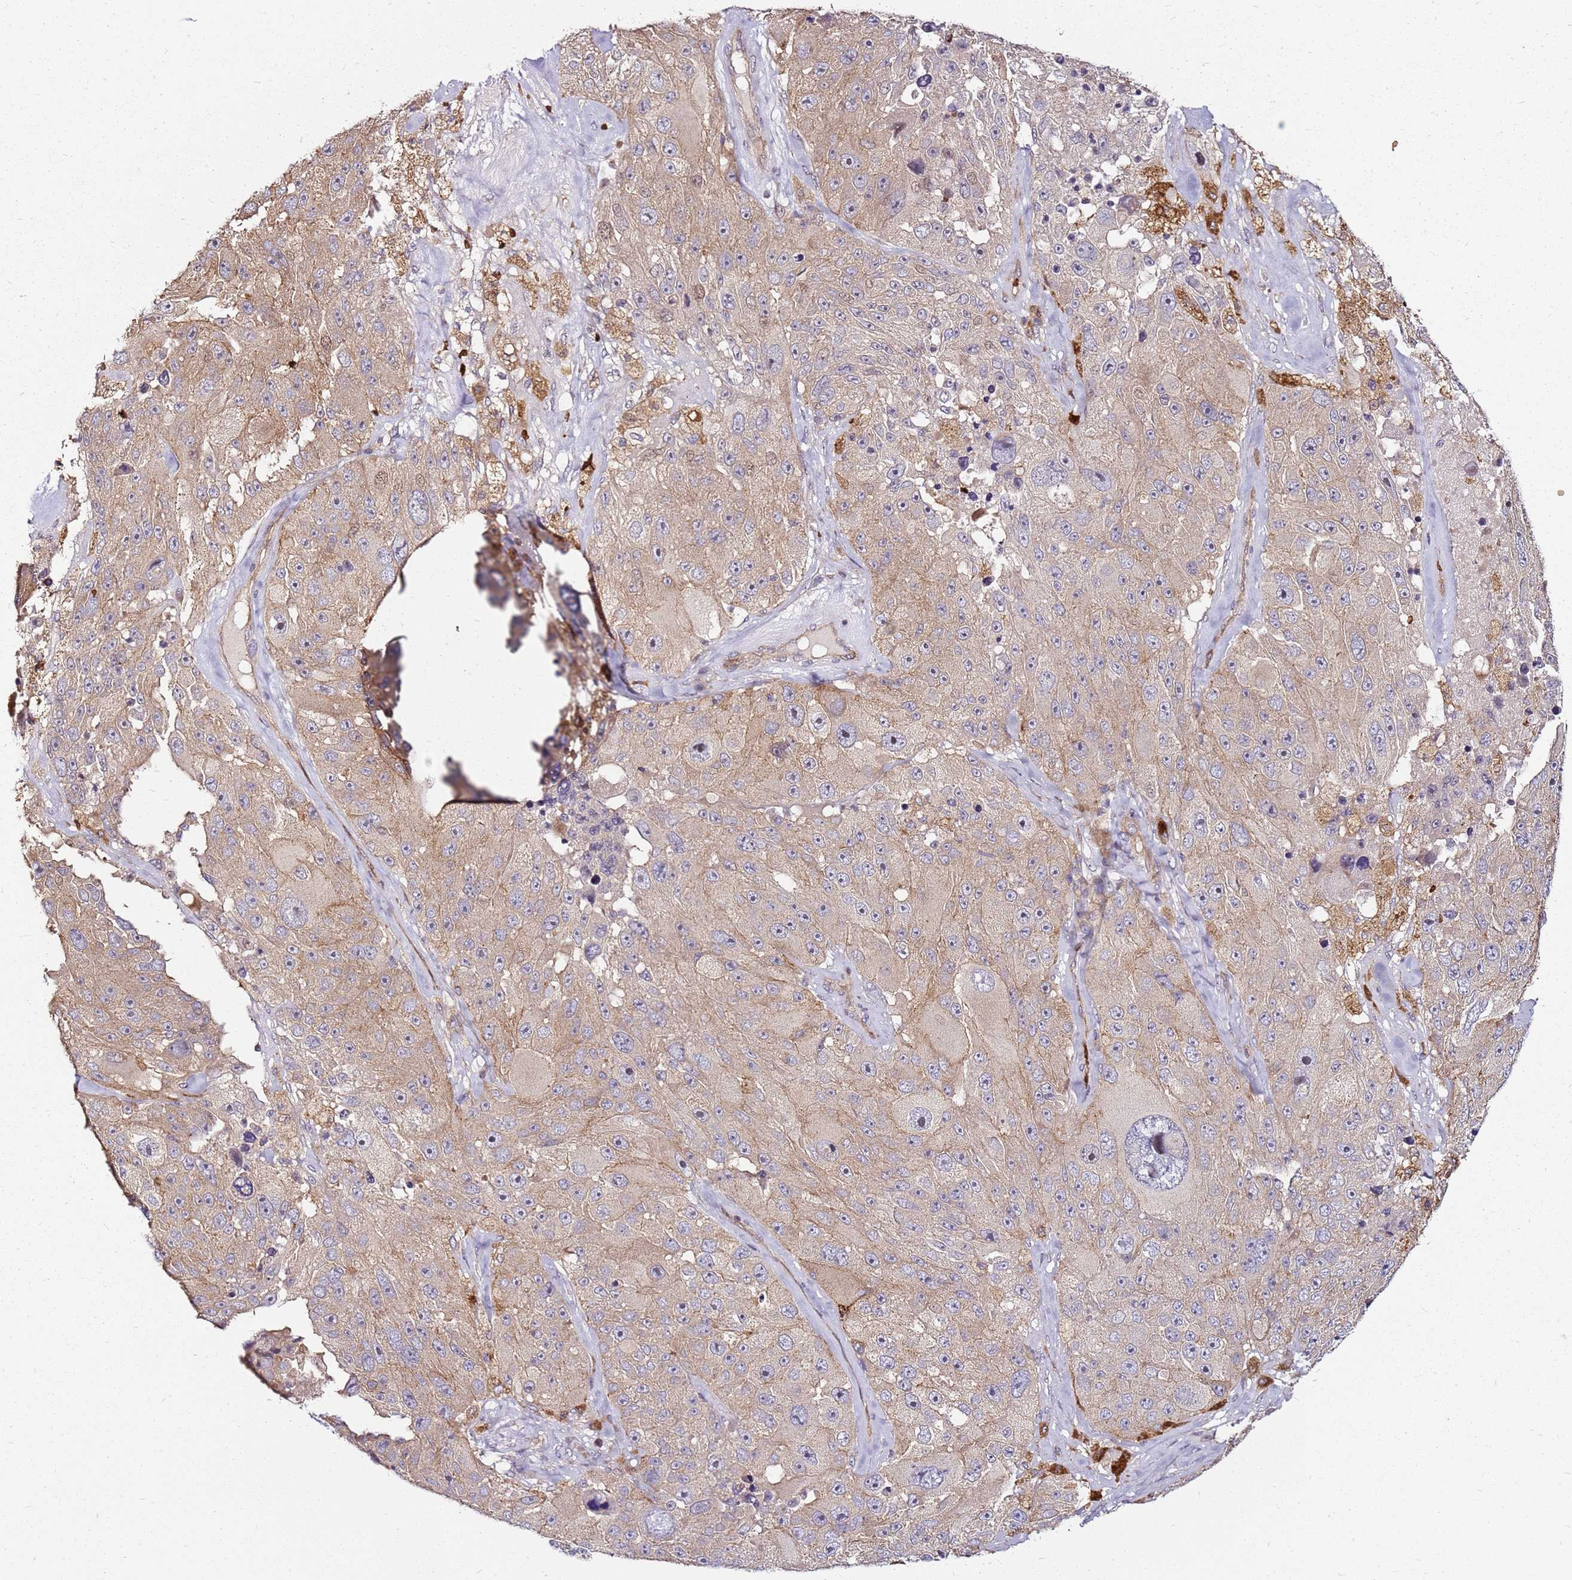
{"staining": {"intensity": "weak", "quantity": ">75%", "location": "cytoplasmic/membranous"}, "tissue": "melanoma", "cell_type": "Tumor cells", "image_type": "cancer", "snomed": [{"axis": "morphology", "description": "Malignant melanoma, Metastatic site"}, {"axis": "topography", "description": "Lymph node"}], "caption": "High-power microscopy captured an IHC histopathology image of melanoma, revealing weak cytoplasmic/membranous expression in approximately >75% of tumor cells.", "gene": "RNF11", "patient": {"sex": "male", "age": 62}}